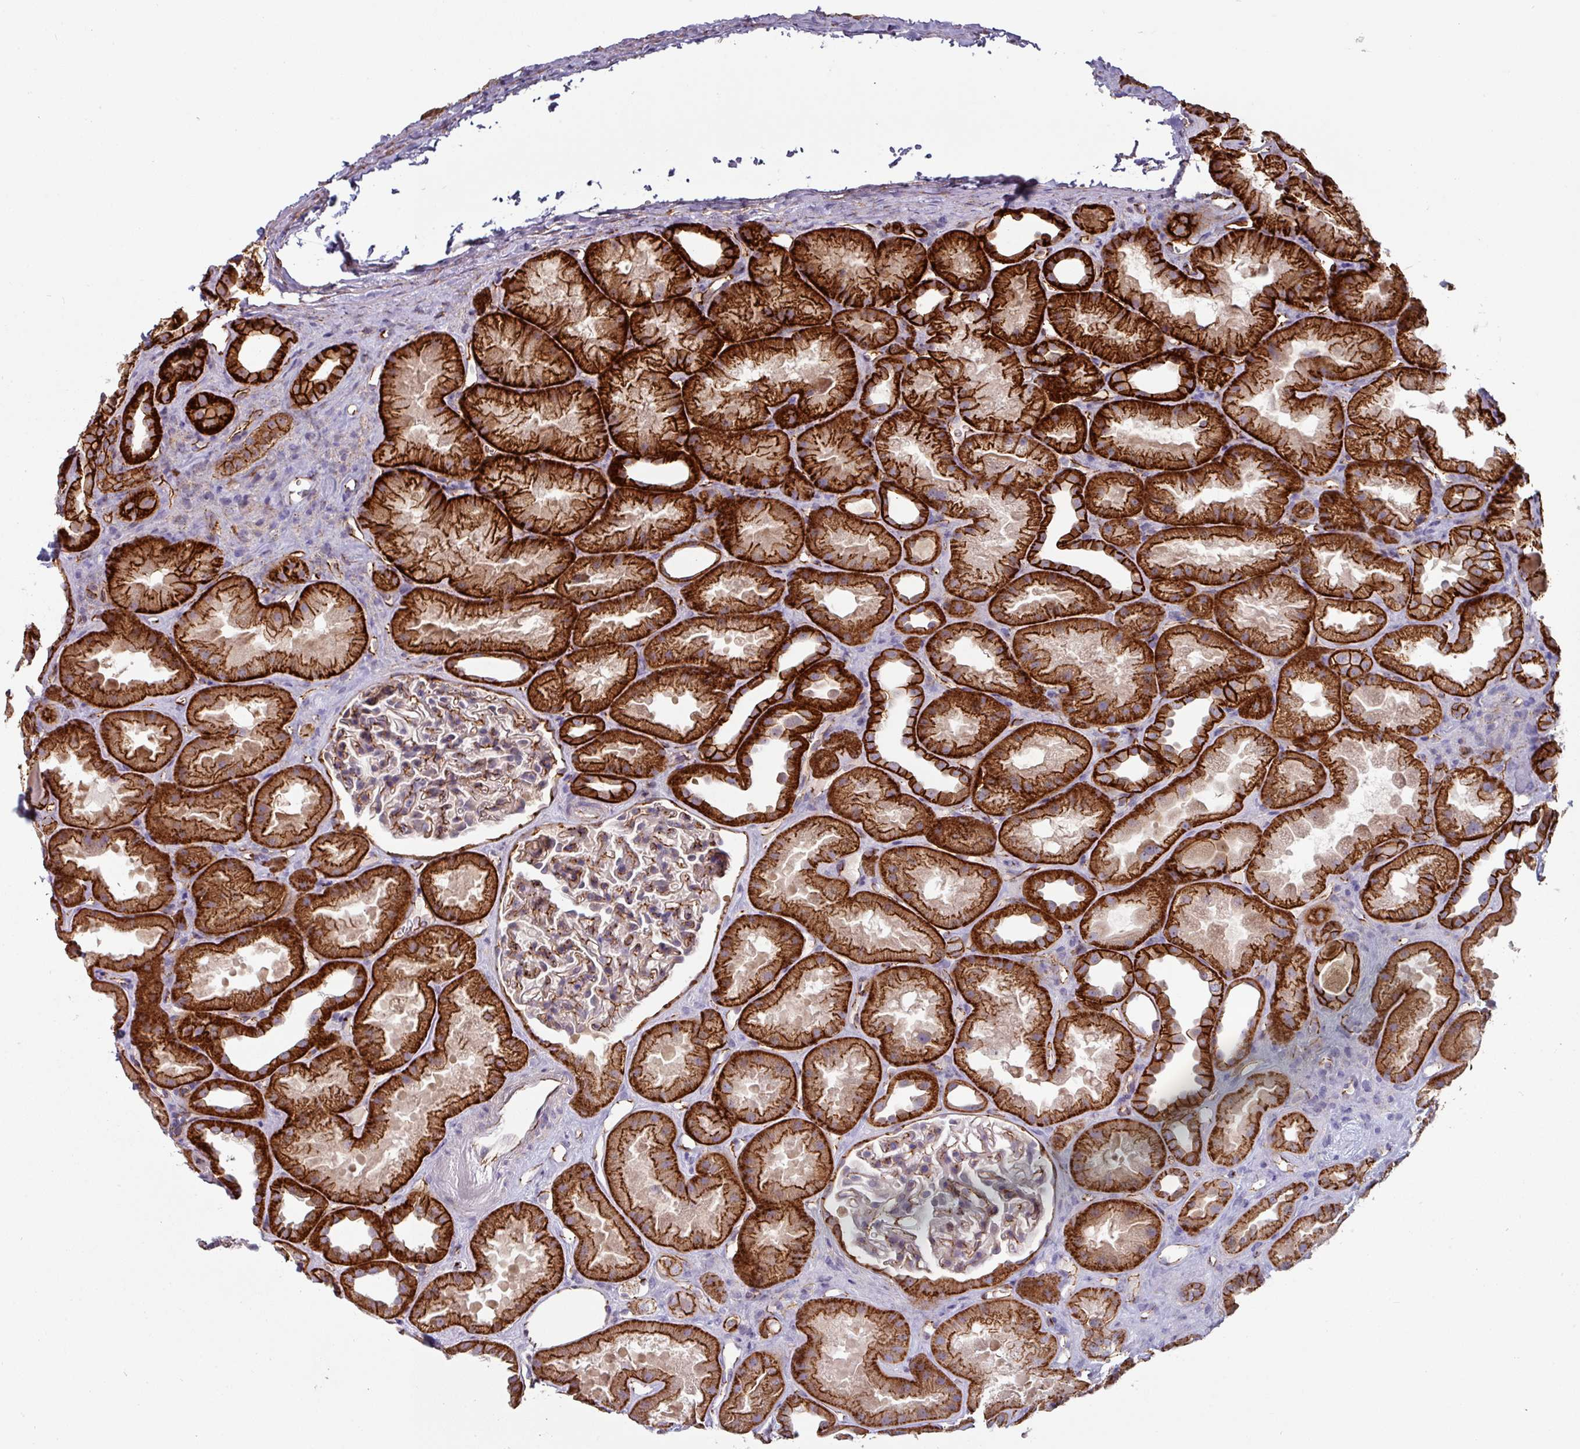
{"staining": {"intensity": "moderate", "quantity": "25%-75%", "location": "cytoplasmic/membranous"}, "tissue": "kidney", "cell_type": "Cells in glomeruli", "image_type": "normal", "snomed": [{"axis": "morphology", "description": "Normal tissue, NOS"}, {"axis": "topography", "description": "Kidney"}], "caption": "Immunohistochemistry (IHC) micrograph of normal kidney stained for a protein (brown), which reveals medium levels of moderate cytoplasmic/membranous positivity in approximately 25%-75% of cells in glomeruli.", "gene": "JUP", "patient": {"sex": "male", "age": 61}}